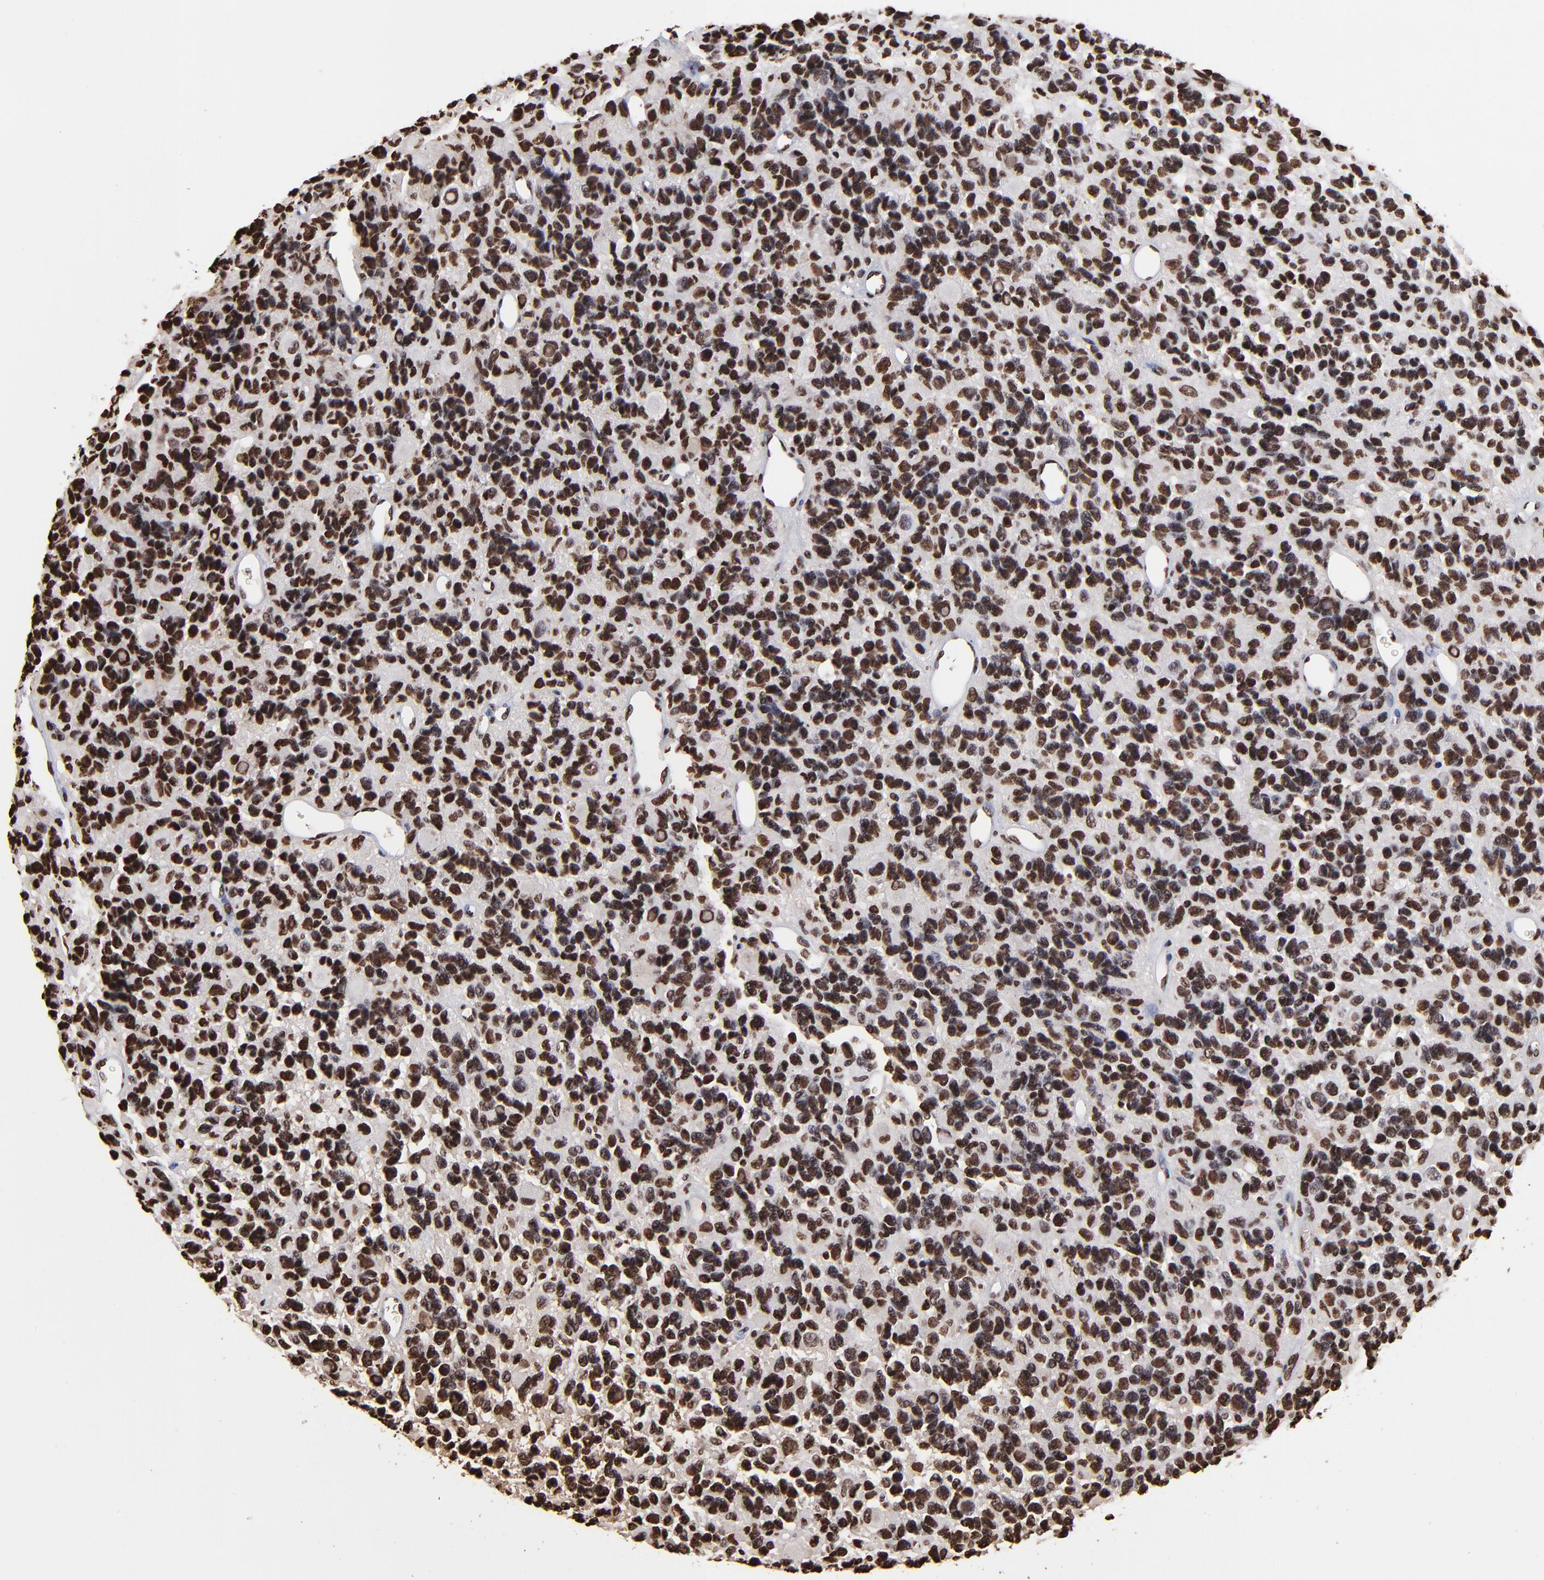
{"staining": {"intensity": "strong", "quantity": ">75%", "location": "nuclear"}, "tissue": "glioma", "cell_type": "Tumor cells", "image_type": "cancer", "snomed": [{"axis": "morphology", "description": "Glioma, malignant, High grade"}, {"axis": "topography", "description": "Brain"}], "caption": "A micrograph of human glioma stained for a protein shows strong nuclear brown staining in tumor cells. The staining is performed using DAB brown chromogen to label protein expression. The nuclei are counter-stained blue using hematoxylin.", "gene": "ZNF544", "patient": {"sex": "male", "age": 77}}